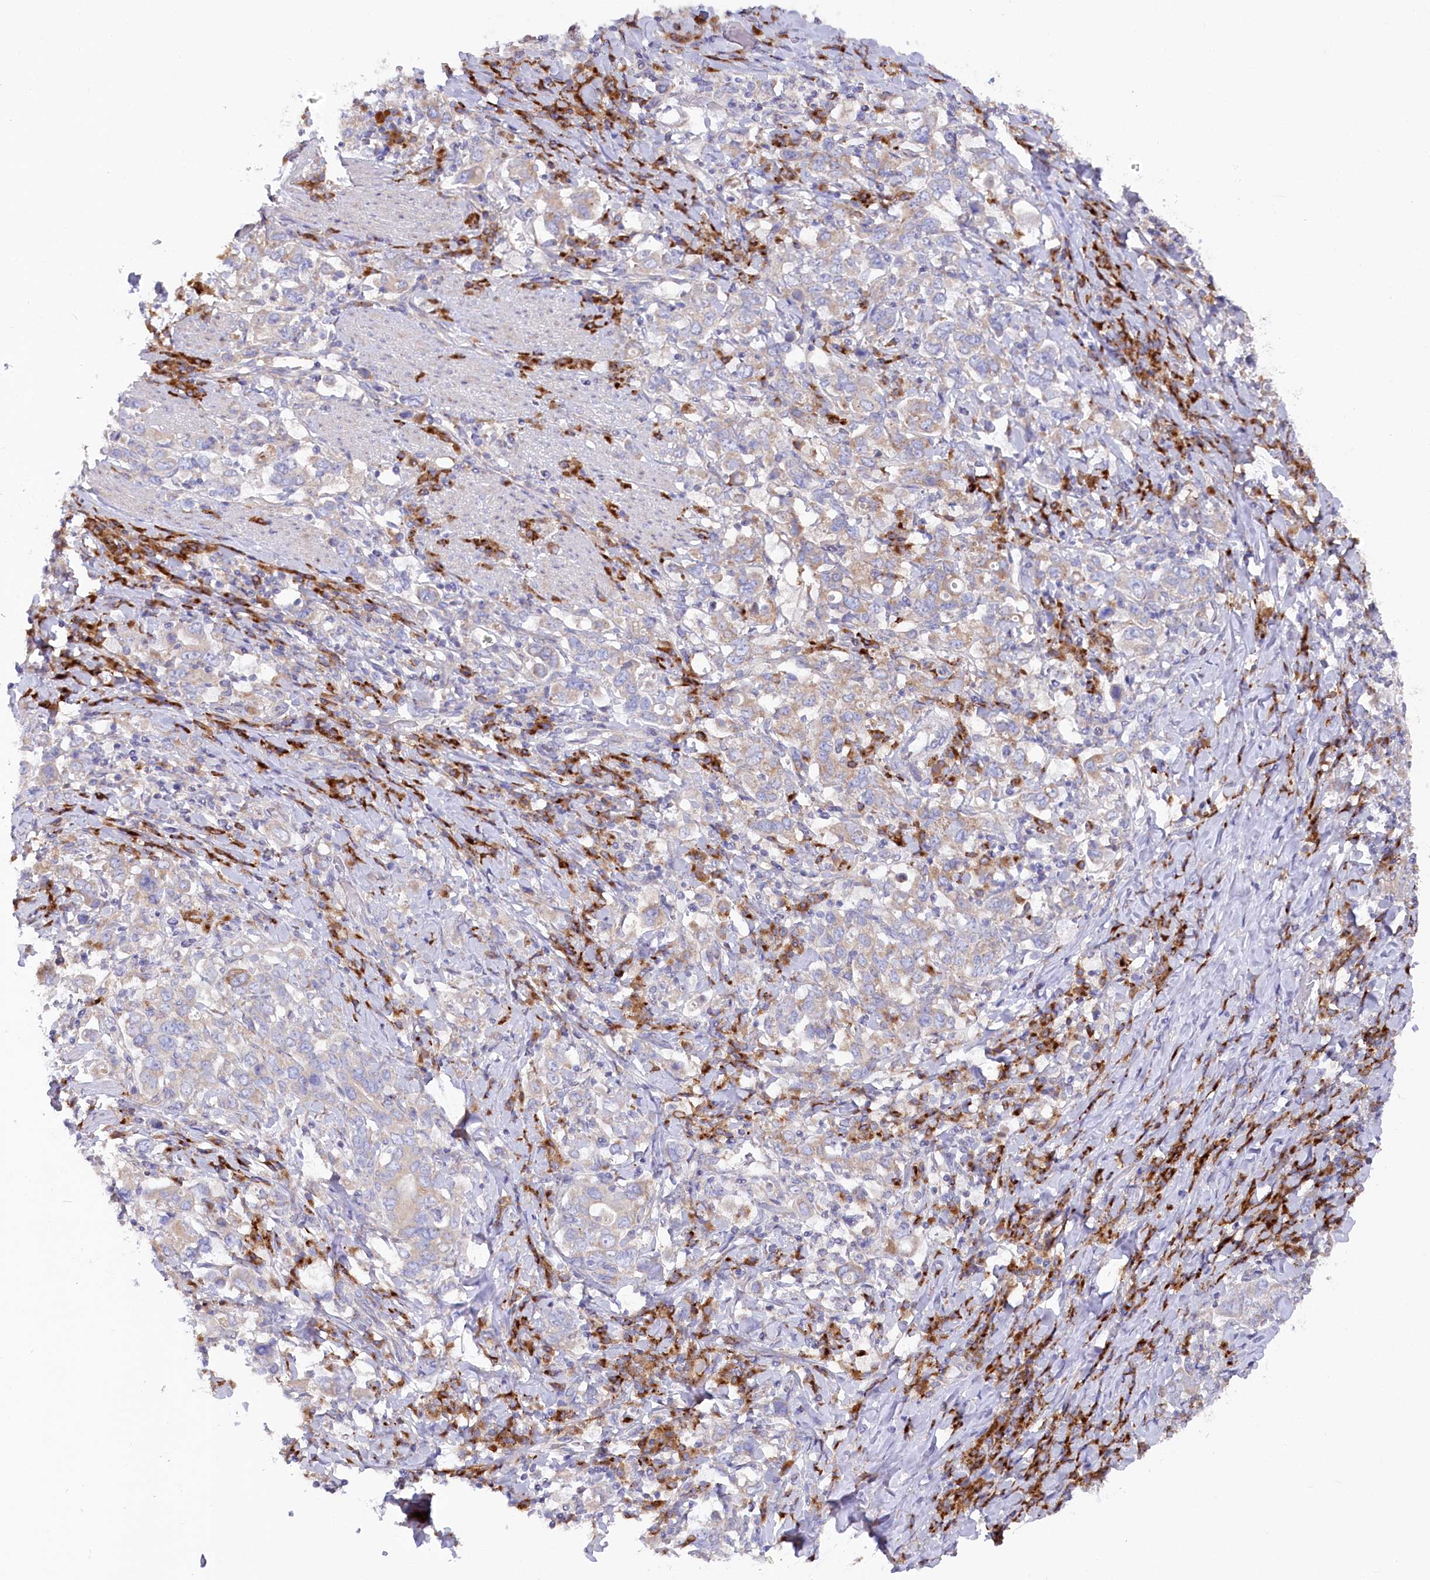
{"staining": {"intensity": "weak", "quantity": ">75%", "location": "cytoplasmic/membranous"}, "tissue": "stomach cancer", "cell_type": "Tumor cells", "image_type": "cancer", "snomed": [{"axis": "morphology", "description": "Adenocarcinoma, NOS"}, {"axis": "topography", "description": "Stomach, upper"}], "caption": "Stomach cancer (adenocarcinoma) stained for a protein (brown) displays weak cytoplasmic/membranous positive positivity in about >75% of tumor cells.", "gene": "POGLUT1", "patient": {"sex": "male", "age": 62}}